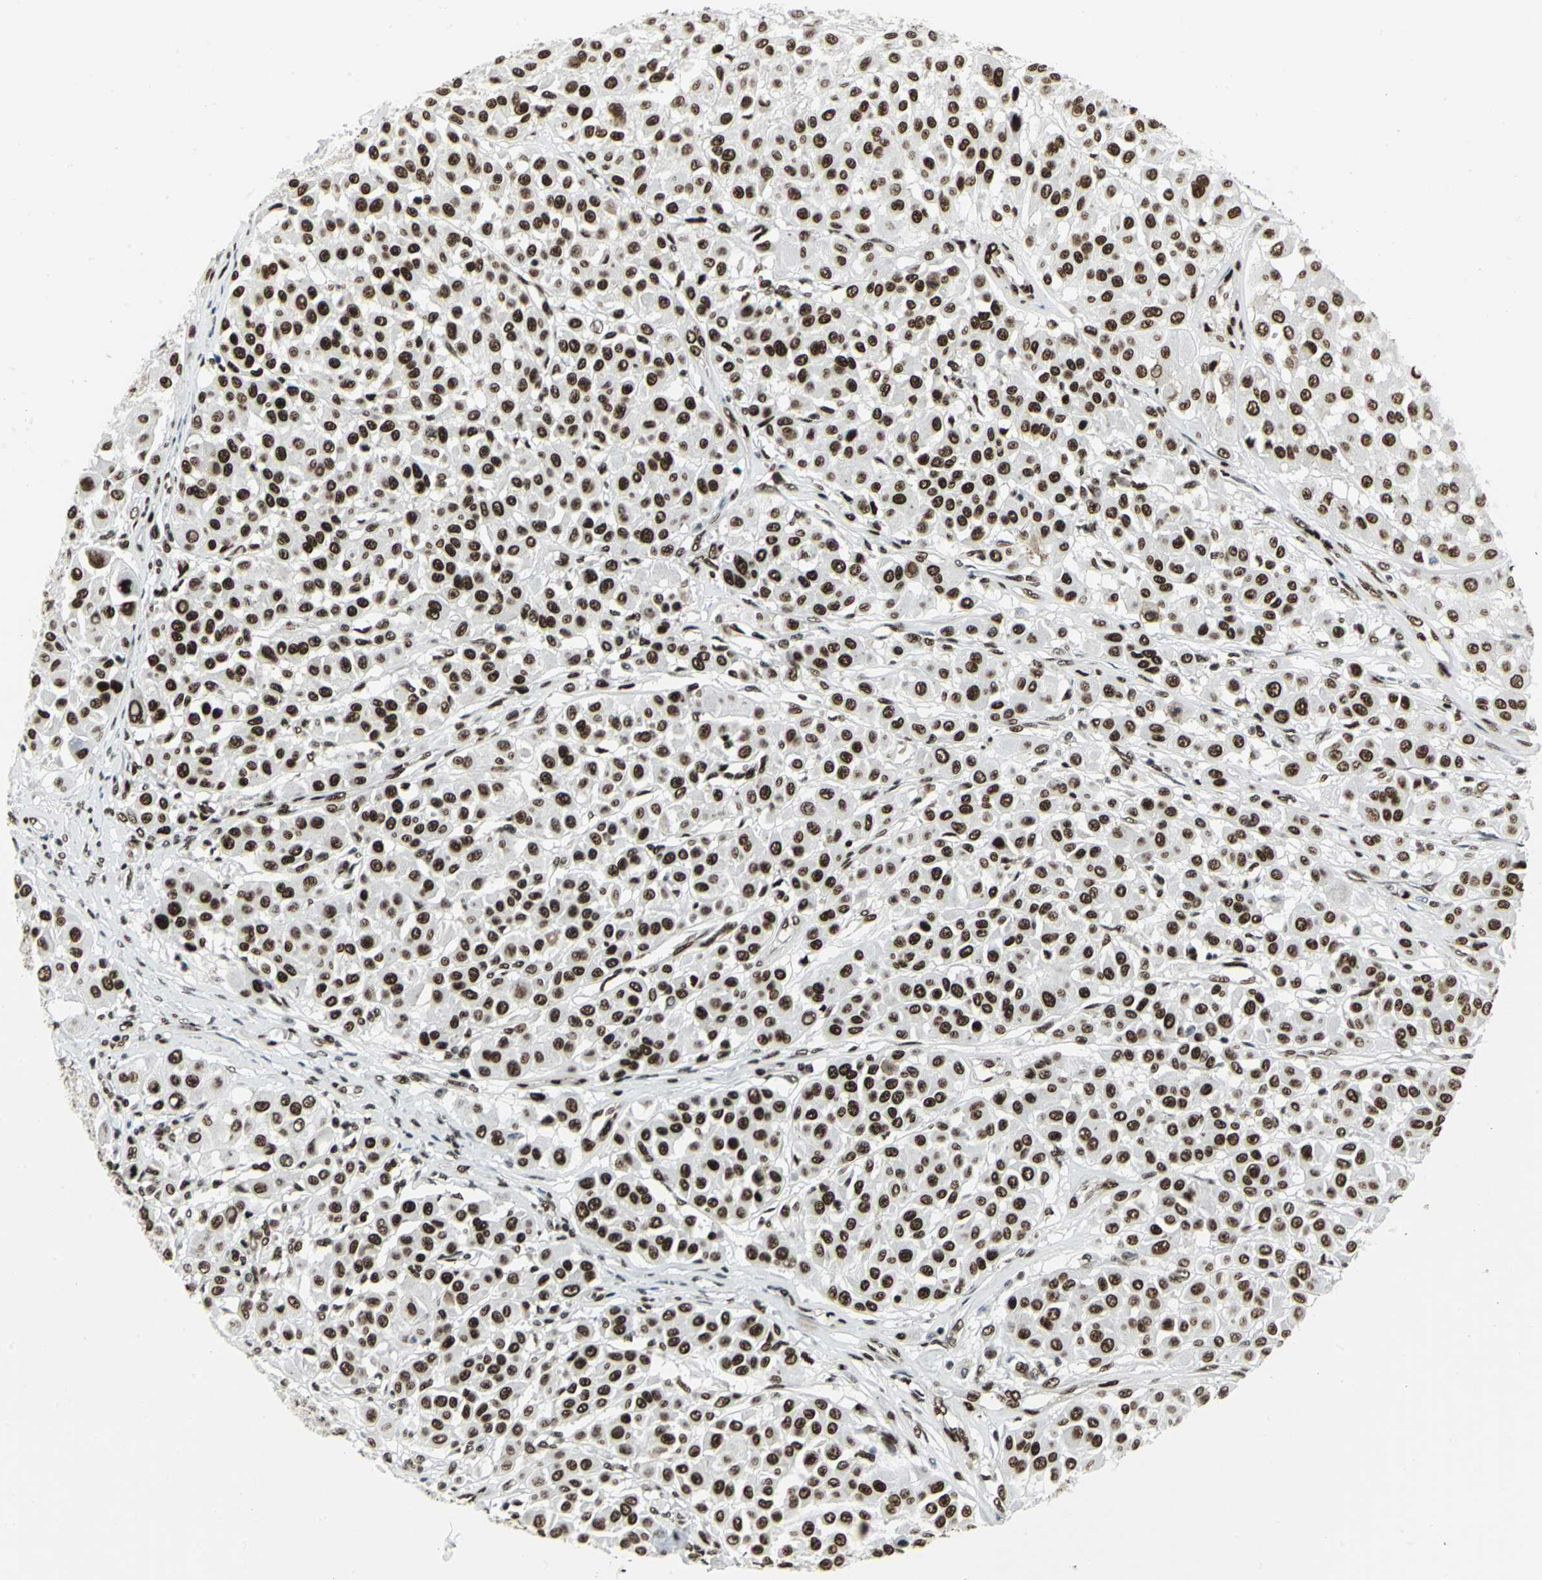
{"staining": {"intensity": "strong", "quantity": ">75%", "location": "nuclear"}, "tissue": "melanoma", "cell_type": "Tumor cells", "image_type": "cancer", "snomed": [{"axis": "morphology", "description": "Malignant melanoma, Metastatic site"}, {"axis": "topography", "description": "Soft tissue"}], "caption": "This is an image of IHC staining of melanoma, which shows strong positivity in the nuclear of tumor cells.", "gene": "SMARCA4", "patient": {"sex": "male", "age": 41}}